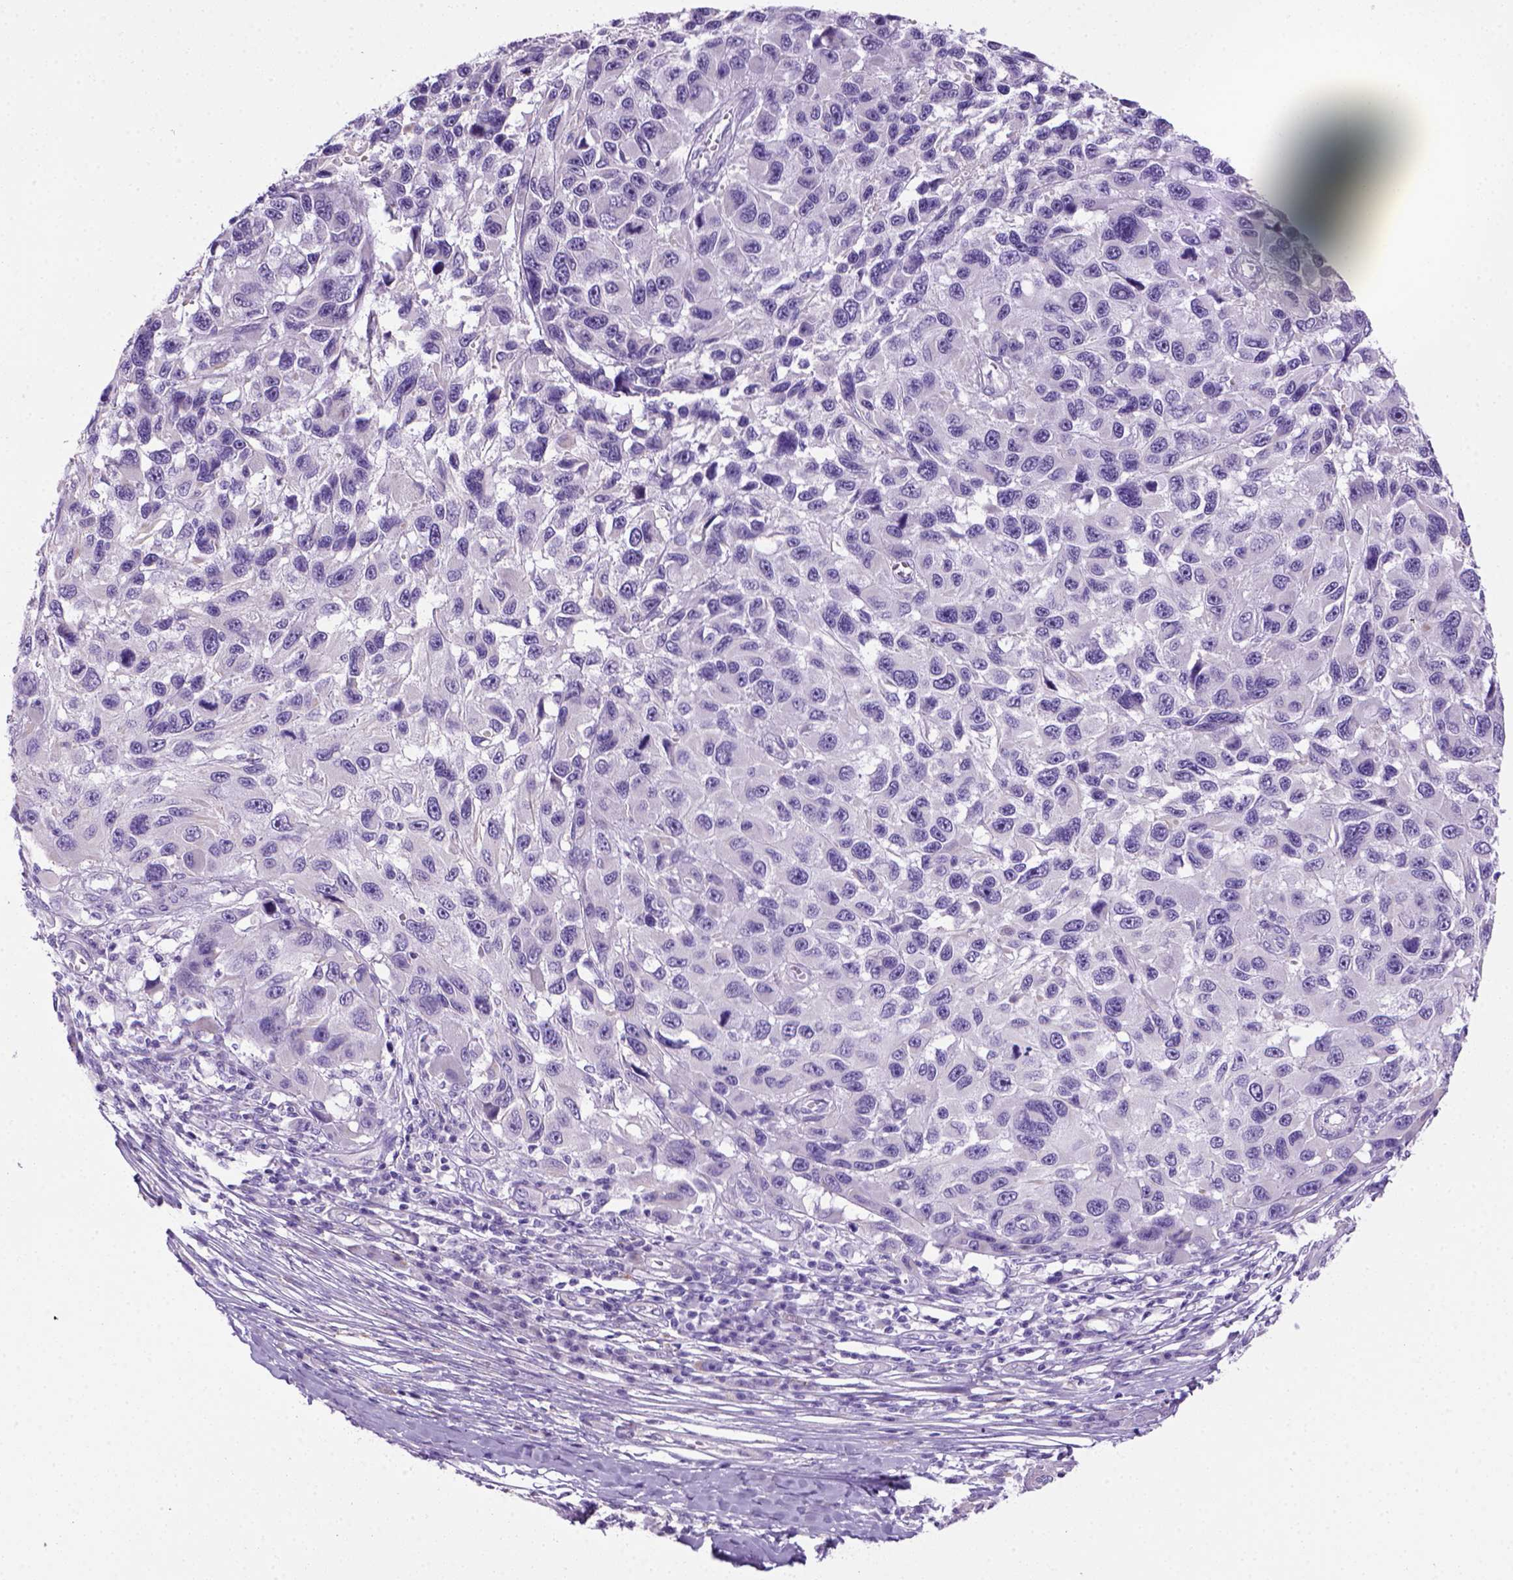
{"staining": {"intensity": "negative", "quantity": "none", "location": "none"}, "tissue": "melanoma", "cell_type": "Tumor cells", "image_type": "cancer", "snomed": [{"axis": "morphology", "description": "Malignant melanoma, NOS"}, {"axis": "topography", "description": "Skin"}], "caption": "A micrograph of malignant melanoma stained for a protein shows no brown staining in tumor cells.", "gene": "ARHGEF33", "patient": {"sex": "male", "age": 53}}